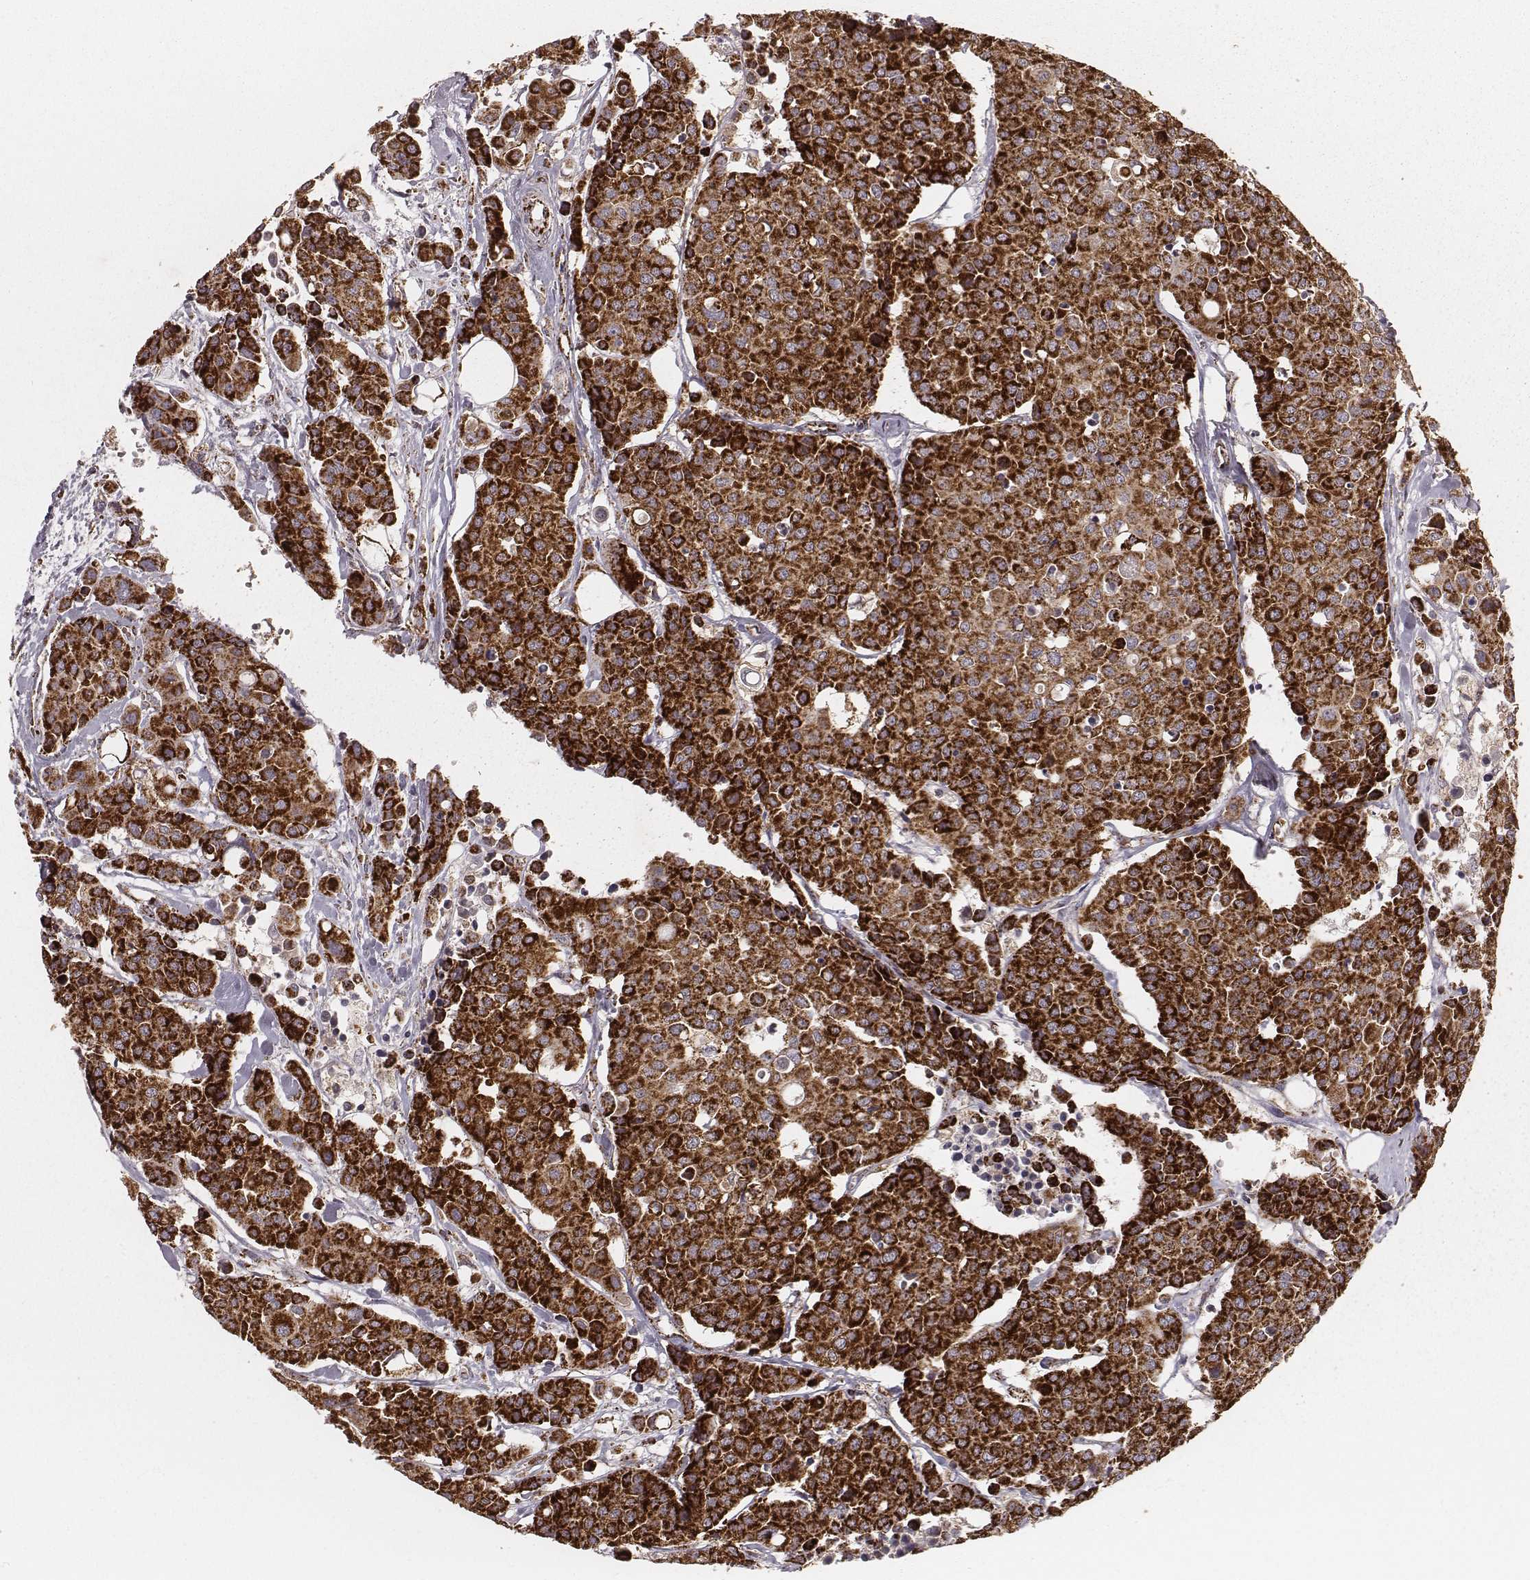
{"staining": {"intensity": "strong", "quantity": ">75%", "location": "cytoplasmic/membranous"}, "tissue": "carcinoid", "cell_type": "Tumor cells", "image_type": "cancer", "snomed": [{"axis": "morphology", "description": "Carcinoid, malignant, NOS"}, {"axis": "topography", "description": "Colon"}], "caption": "Immunohistochemical staining of human carcinoid (malignant) demonstrates high levels of strong cytoplasmic/membranous staining in about >75% of tumor cells.", "gene": "TUFM", "patient": {"sex": "male", "age": 81}}